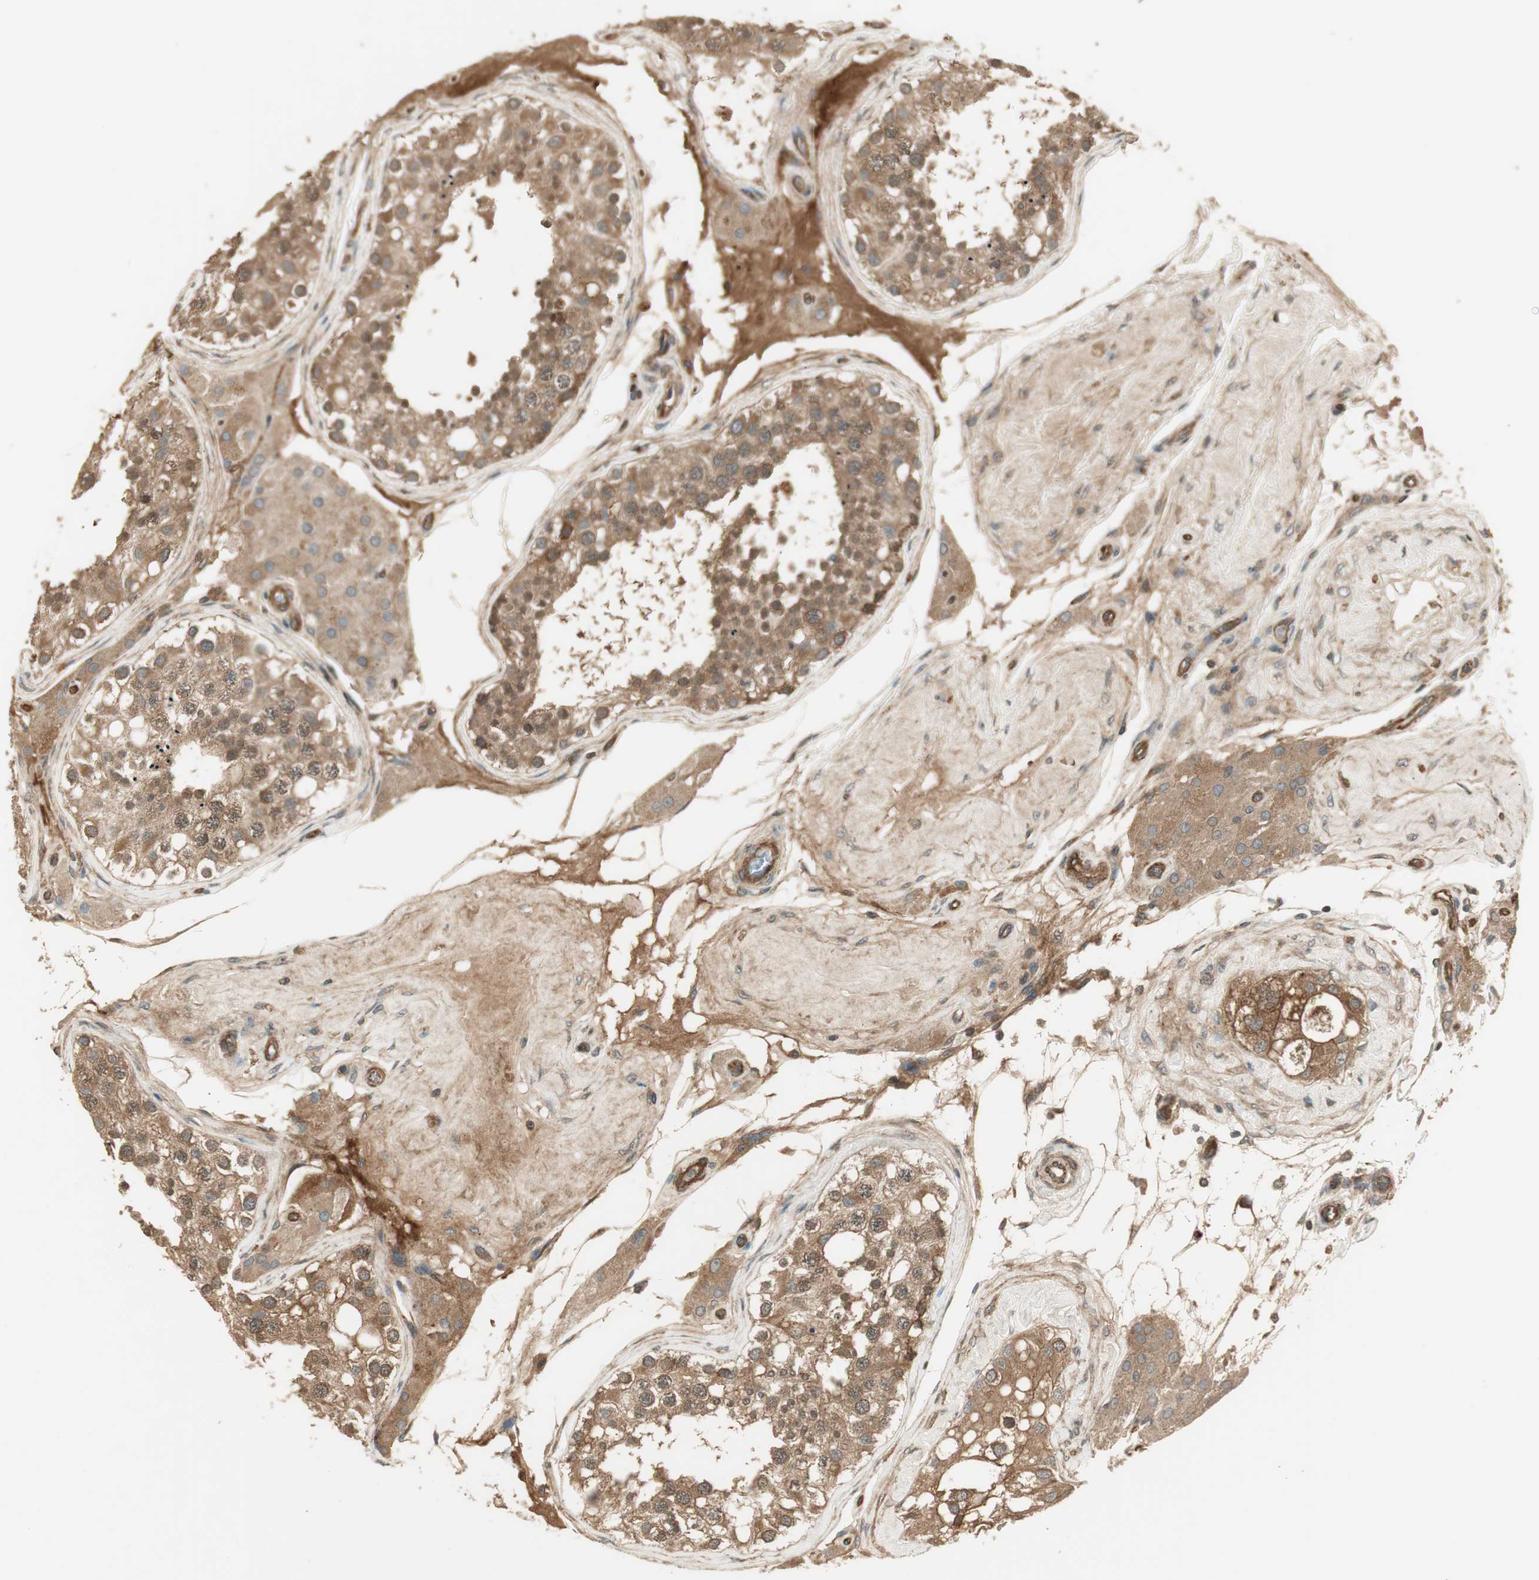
{"staining": {"intensity": "moderate", "quantity": ">75%", "location": "cytoplasmic/membranous,nuclear"}, "tissue": "testis", "cell_type": "Cells in seminiferous ducts", "image_type": "normal", "snomed": [{"axis": "morphology", "description": "Normal tissue, NOS"}, {"axis": "topography", "description": "Testis"}], "caption": "Testis stained with DAB immunohistochemistry shows medium levels of moderate cytoplasmic/membranous,nuclear positivity in about >75% of cells in seminiferous ducts.", "gene": "PFDN5", "patient": {"sex": "male", "age": 68}}